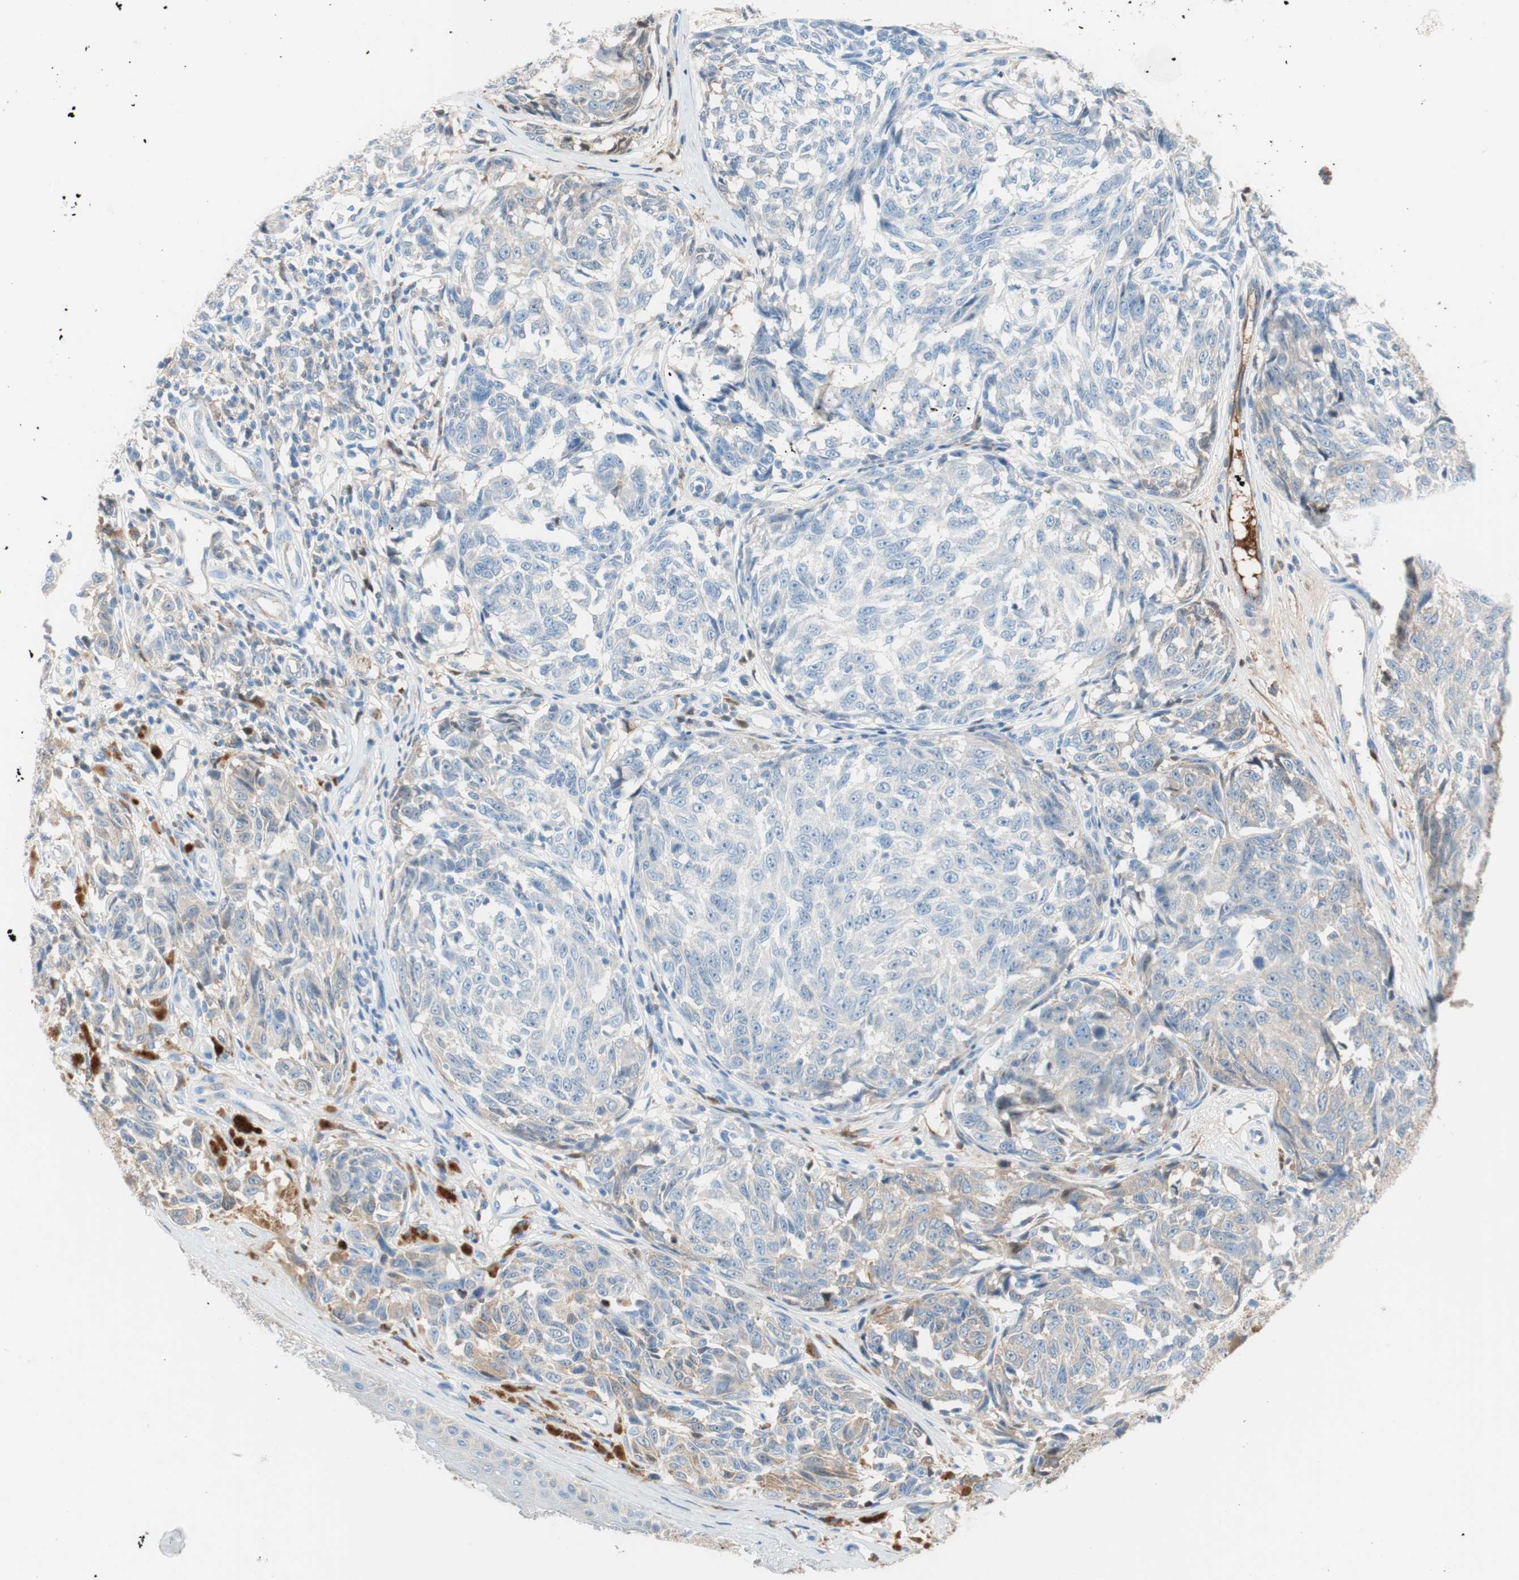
{"staining": {"intensity": "weak", "quantity": "25%-75%", "location": "cytoplasmic/membranous"}, "tissue": "melanoma", "cell_type": "Tumor cells", "image_type": "cancer", "snomed": [{"axis": "morphology", "description": "Malignant melanoma, NOS"}, {"axis": "topography", "description": "Skin"}], "caption": "IHC micrograph of neoplastic tissue: melanoma stained using immunohistochemistry (IHC) shows low levels of weak protein expression localized specifically in the cytoplasmic/membranous of tumor cells, appearing as a cytoplasmic/membranous brown color.", "gene": "RBP4", "patient": {"sex": "female", "age": 64}}